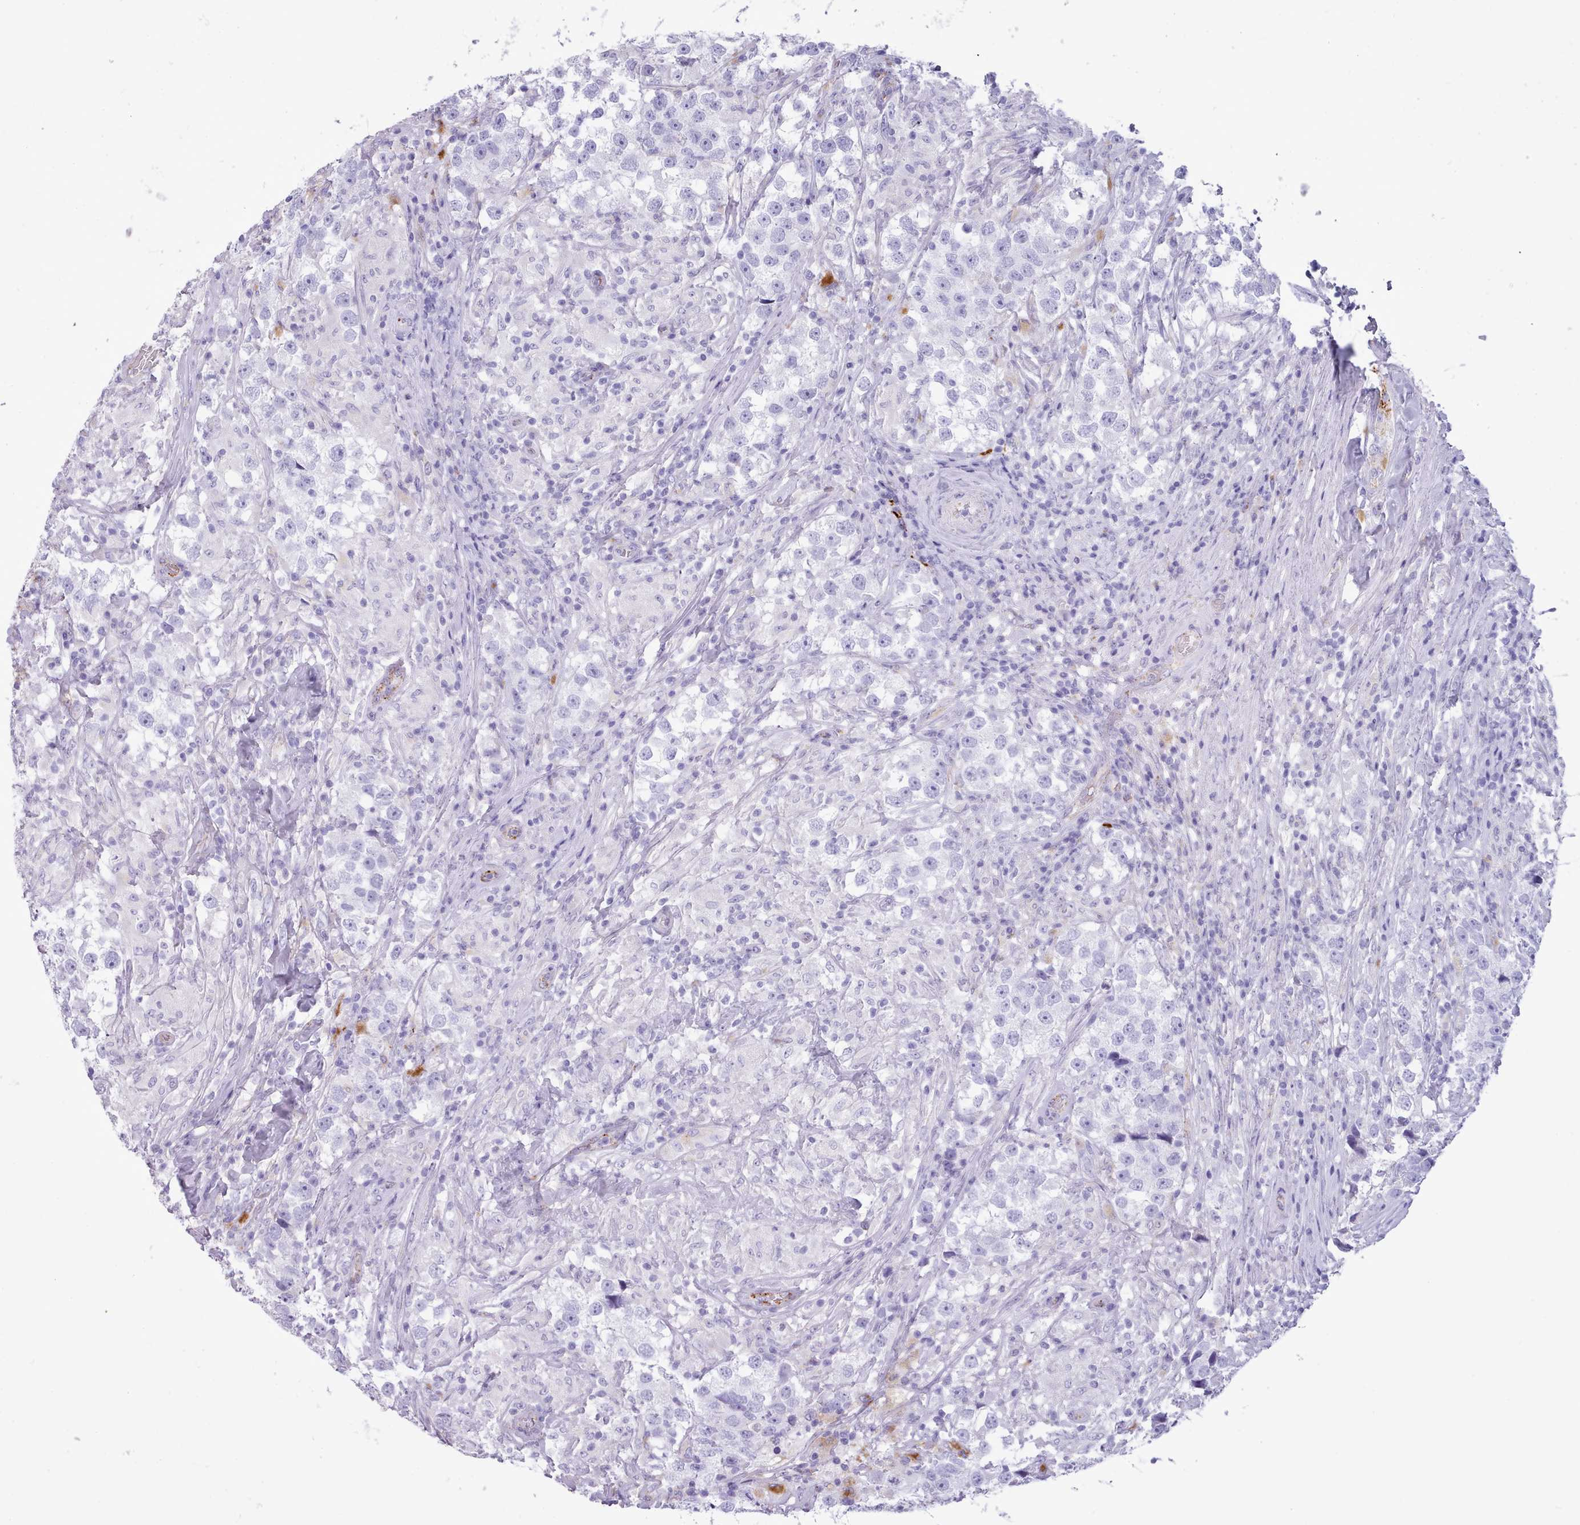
{"staining": {"intensity": "negative", "quantity": "none", "location": "none"}, "tissue": "testis cancer", "cell_type": "Tumor cells", "image_type": "cancer", "snomed": [{"axis": "morphology", "description": "Seminoma, NOS"}, {"axis": "topography", "description": "Testis"}], "caption": "This micrograph is of testis cancer (seminoma) stained with immunohistochemistry to label a protein in brown with the nuclei are counter-stained blue. There is no staining in tumor cells. The staining was performed using DAB (3,3'-diaminobenzidine) to visualize the protein expression in brown, while the nuclei were stained in blue with hematoxylin (Magnification: 20x).", "gene": "GAA", "patient": {"sex": "male", "age": 46}}